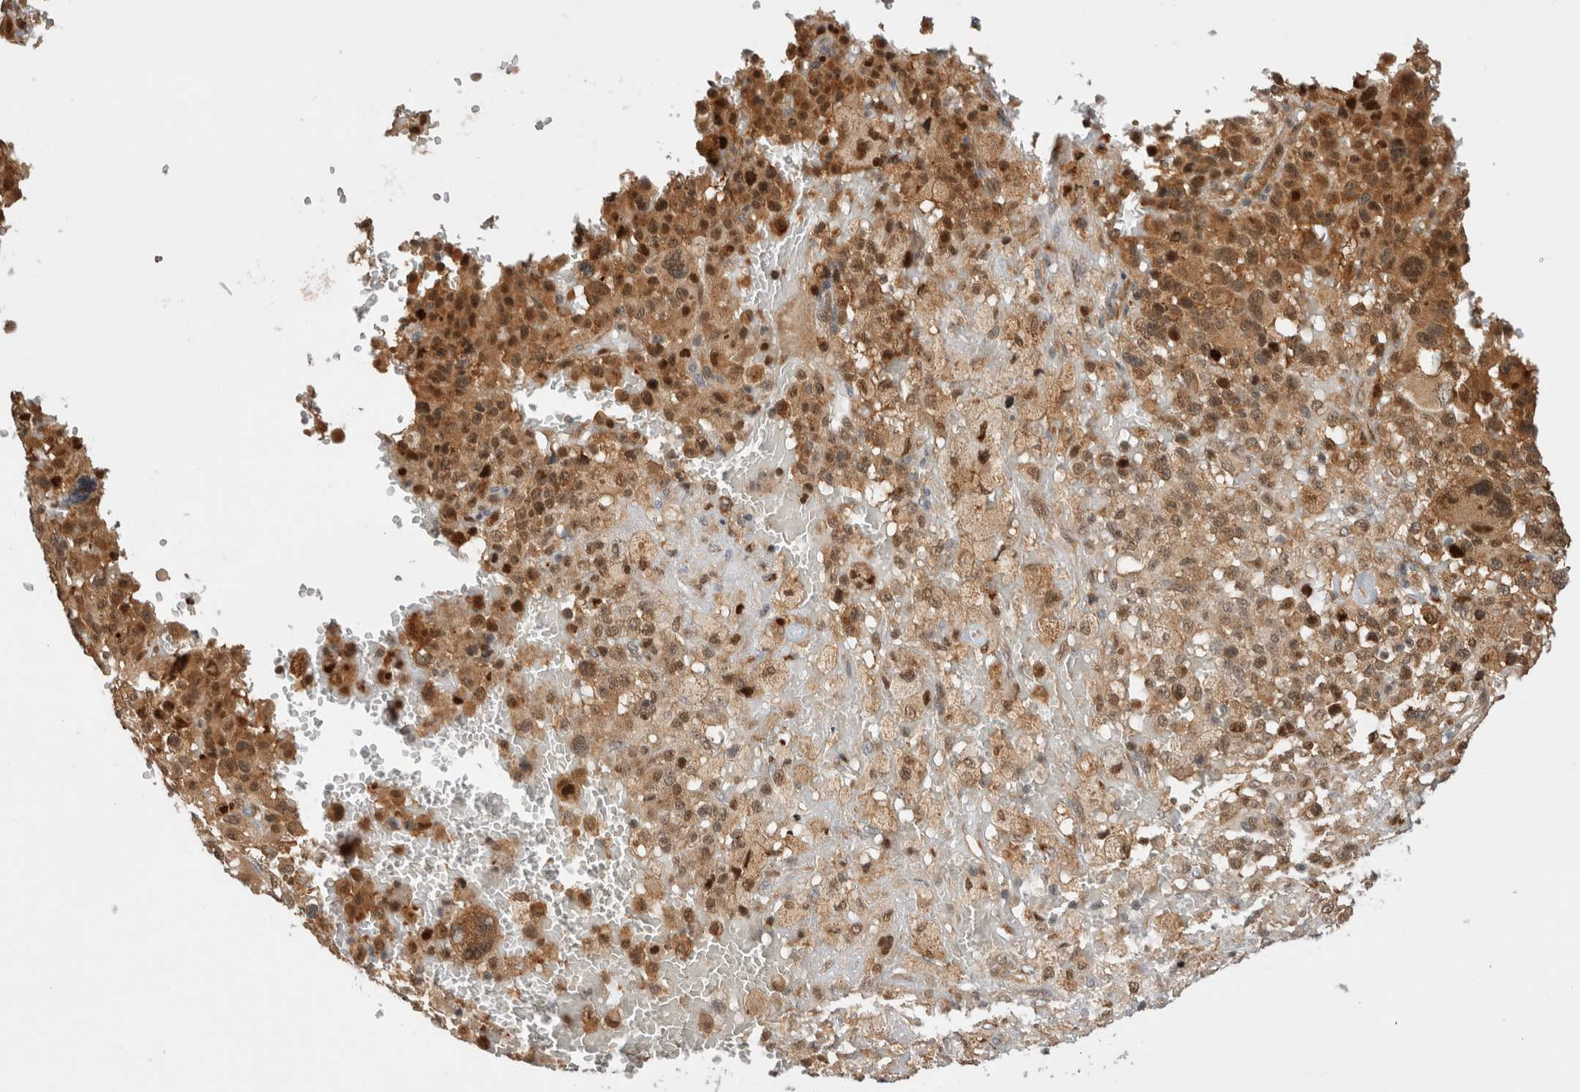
{"staining": {"intensity": "moderate", "quantity": ">75%", "location": "cytoplasmic/membranous,nuclear"}, "tissue": "melanoma", "cell_type": "Tumor cells", "image_type": "cancer", "snomed": [{"axis": "morphology", "description": "Malignant melanoma, Metastatic site"}, {"axis": "topography", "description": "Skin"}], "caption": "Melanoma was stained to show a protein in brown. There is medium levels of moderate cytoplasmic/membranous and nuclear expression in approximately >75% of tumor cells.", "gene": "OTUD6B", "patient": {"sex": "female", "age": 74}}